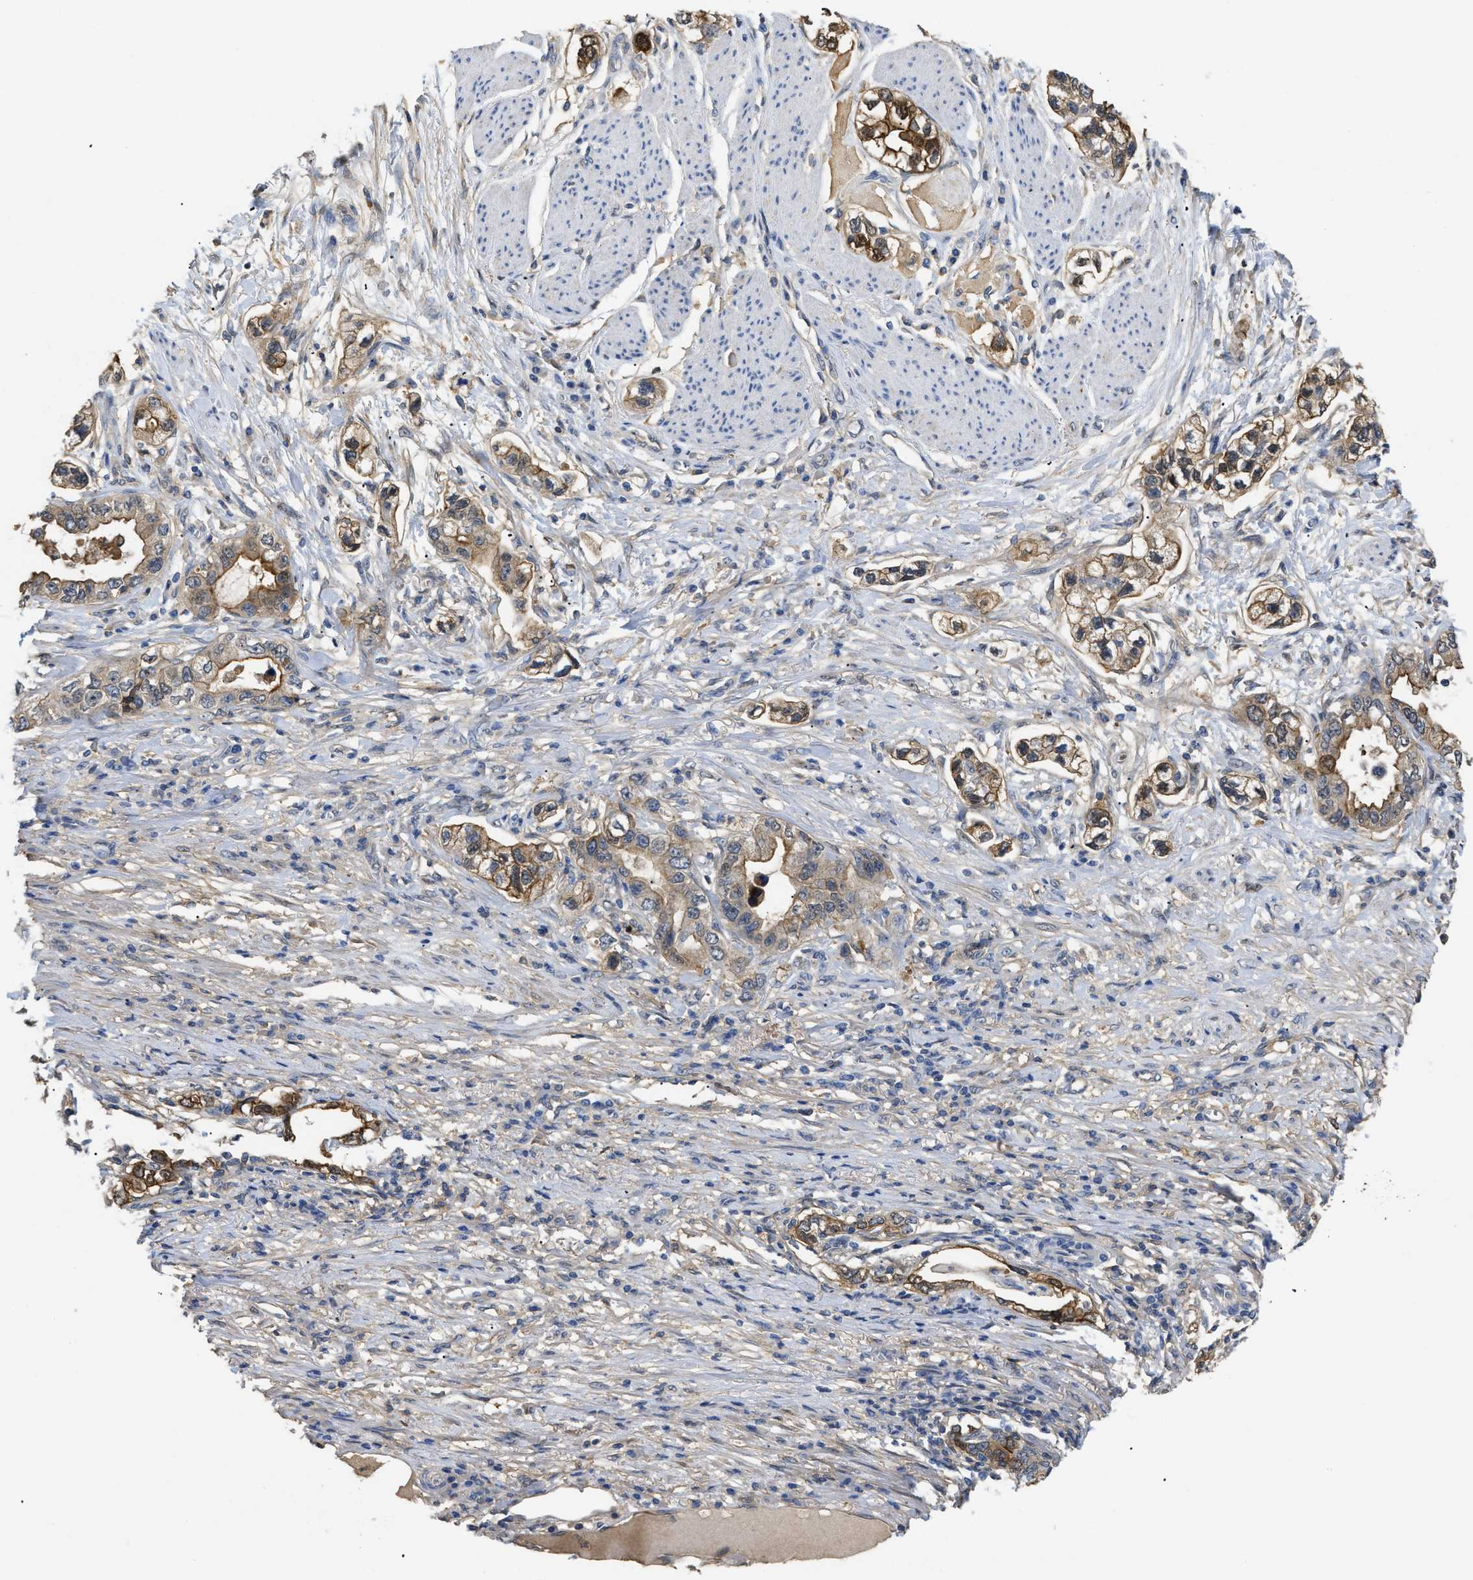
{"staining": {"intensity": "strong", "quantity": ">75%", "location": "cytoplasmic/membranous"}, "tissue": "stomach cancer", "cell_type": "Tumor cells", "image_type": "cancer", "snomed": [{"axis": "morphology", "description": "Adenocarcinoma, NOS"}, {"axis": "topography", "description": "Stomach, lower"}], "caption": "This is an image of IHC staining of stomach cancer (adenocarcinoma), which shows strong expression in the cytoplasmic/membranous of tumor cells.", "gene": "ANXA4", "patient": {"sex": "female", "age": 93}}